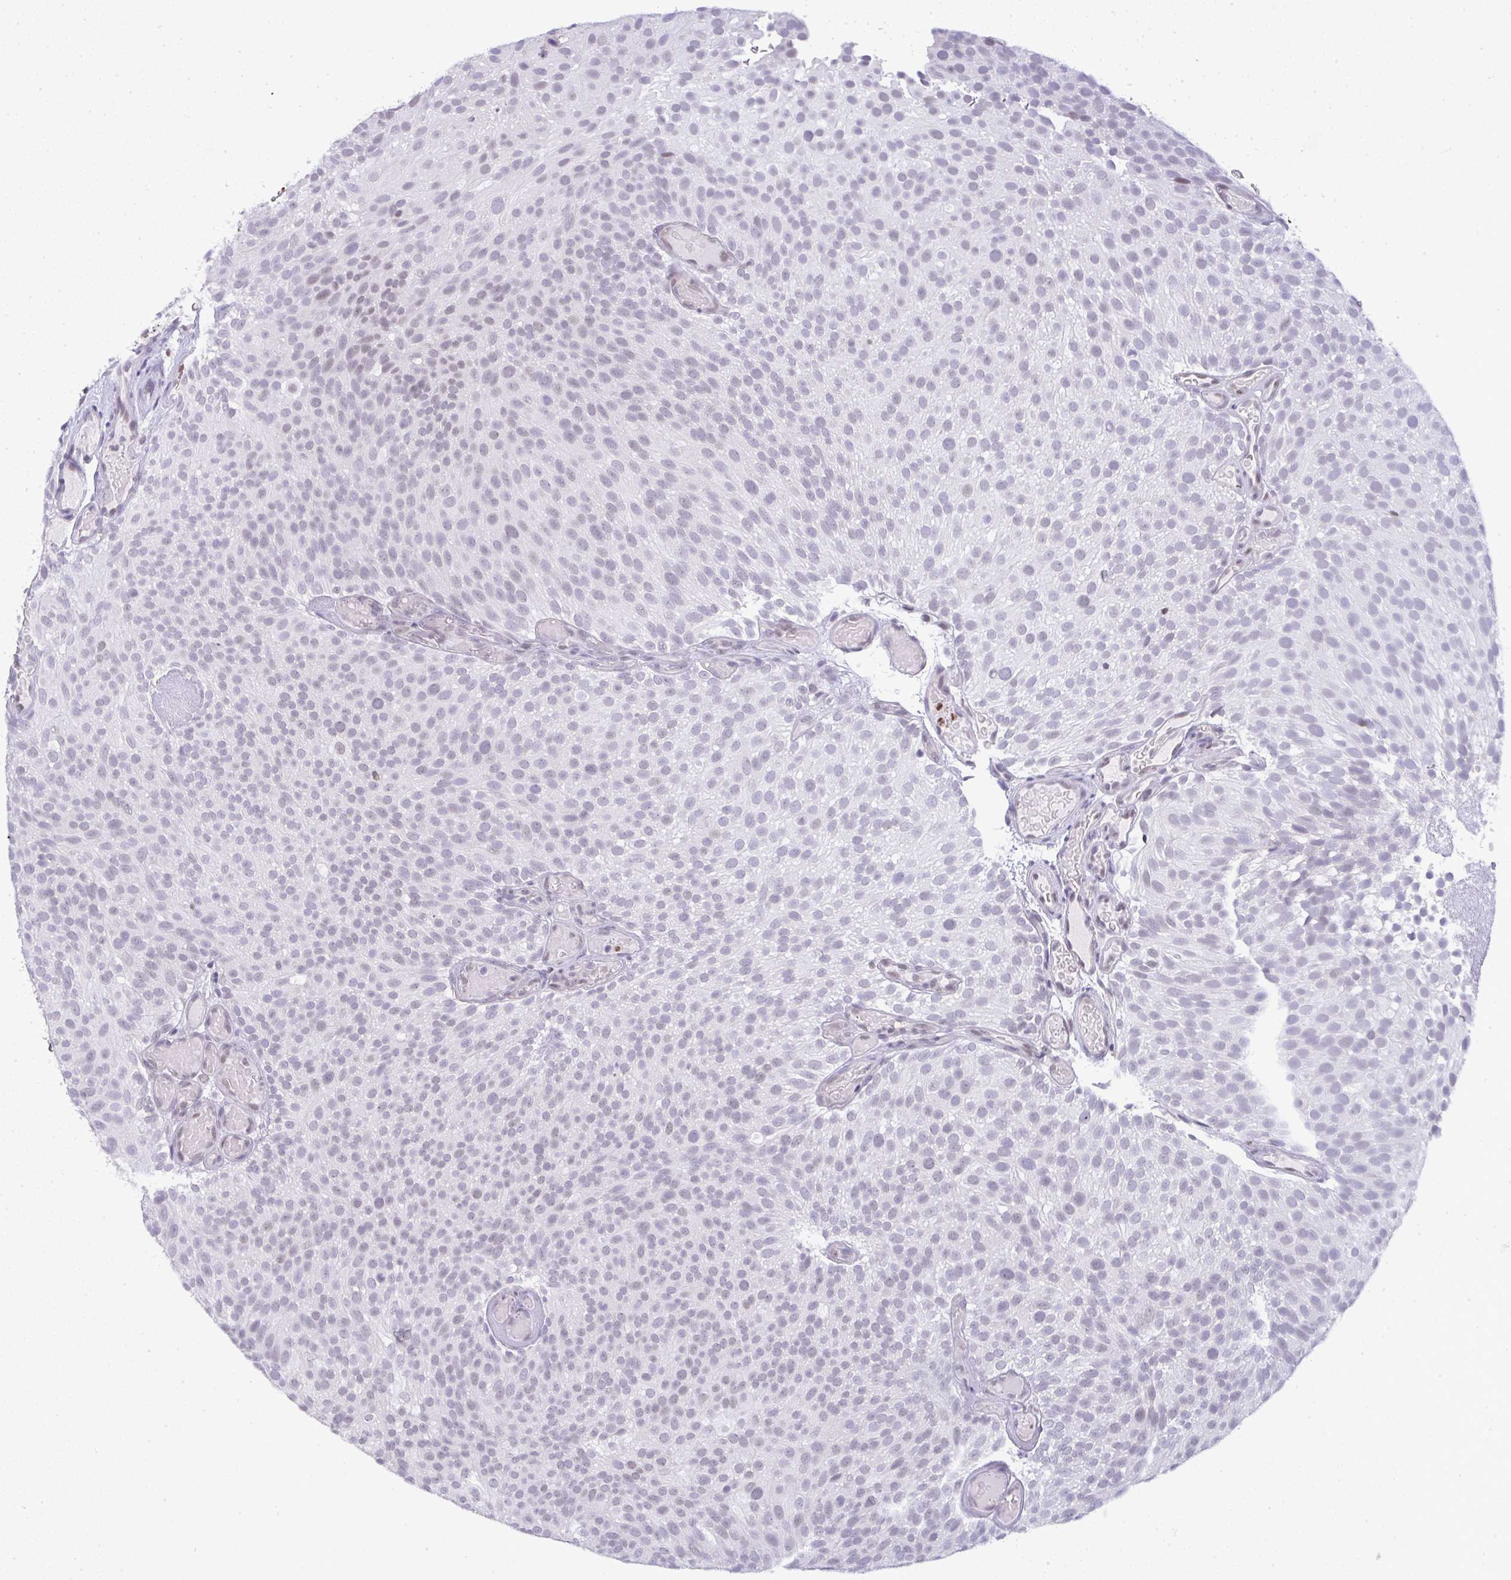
{"staining": {"intensity": "negative", "quantity": "none", "location": "none"}, "tissue": "urothelial cancer", "cell_type": "Tumor cells", "image_type": "cancer", "snomed": [{"axis": "morphology", "description": "Urothelial carcinoma, Low grade"}, {"axis": "topography", "description": "Urinary bladder"}], "caption": "Tumor cells show no significant staining in low-grade urothelial carcinoma.", "gene": "BBX", "patient": {"sex": "male", "age": 78}}